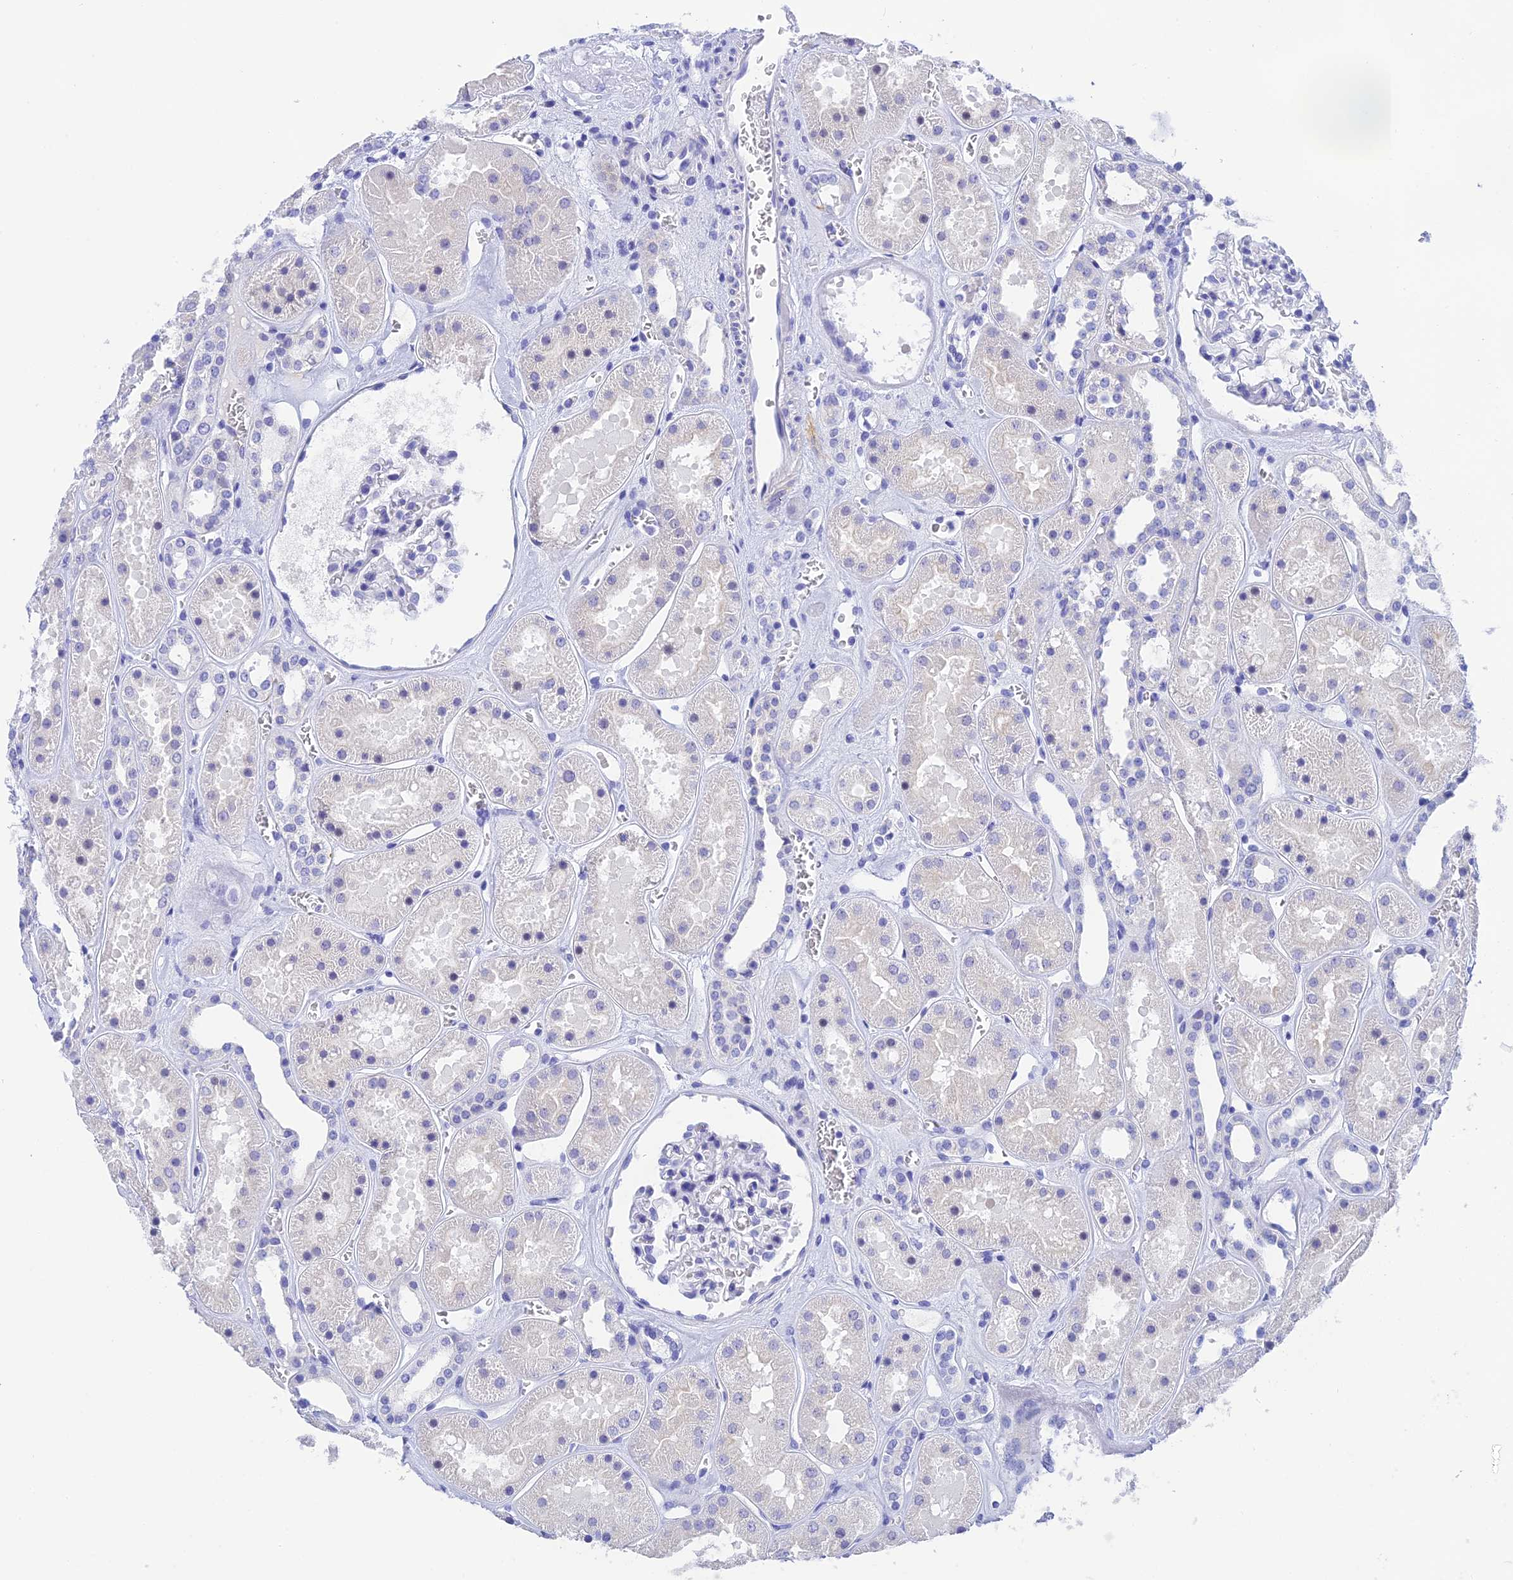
{"staining": {"intensity": "negative", "quantity": "none", "location": "none"}, "tissue": "kidney", "cell_type": "Cells in glomeruli", "image_type": "normal", "snomed": [{"axis": "morphology", "description": "Normal tissue, NOS"}, {"axis": "topography", "description": "Kidney"}], "caption": "Immunohistochemical staining of benign human kidney exhibits no significant expression in cells in glomeruli.", "gene": "KDELR3", "patient": {"sex": "female", "age": 41}}